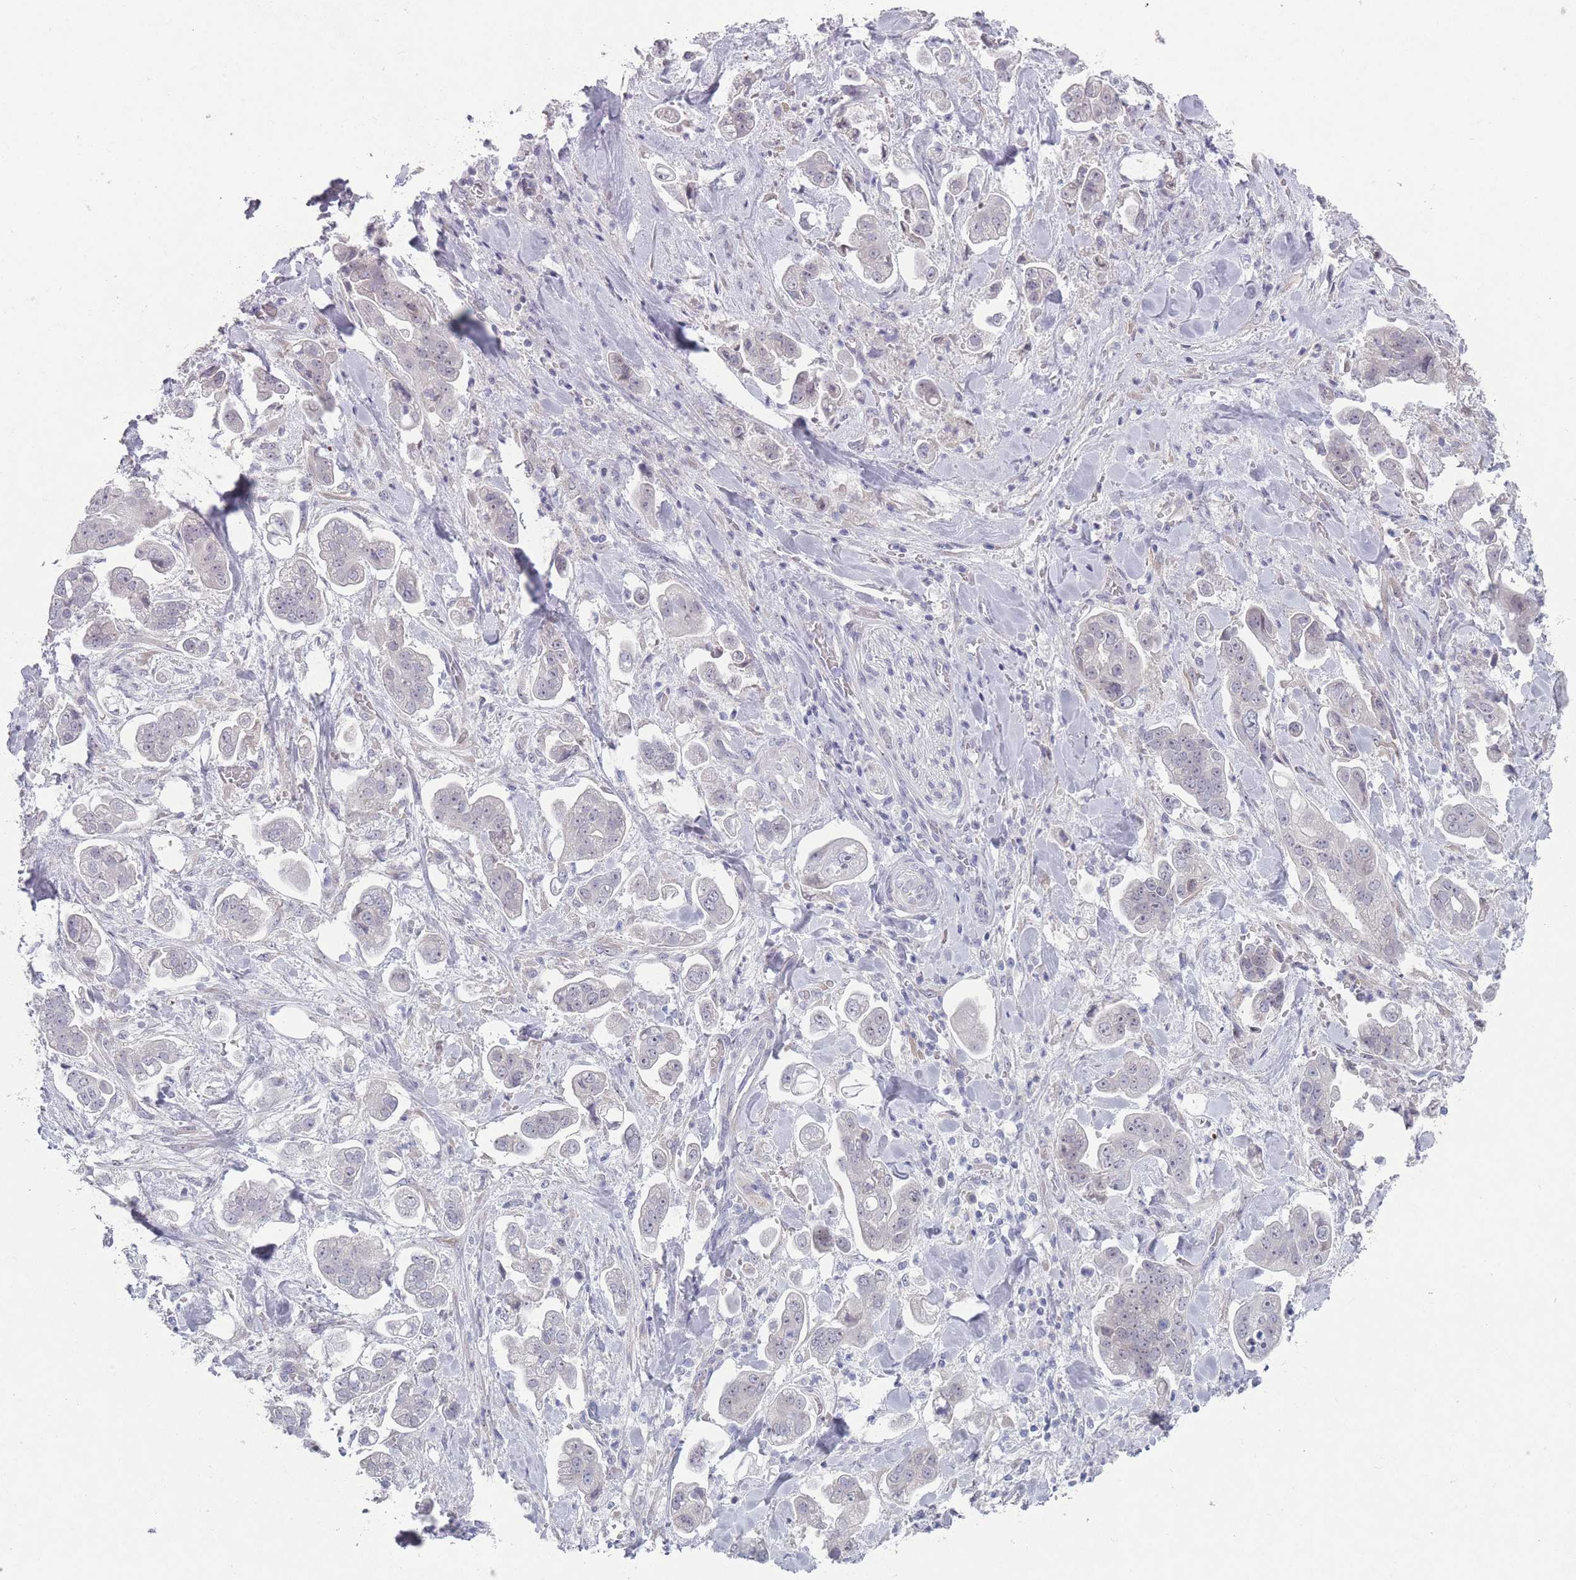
{"staining": {"intensity": "negative", "quantity": "none", "location": "none"}, "tissue": "stomach cancer", "cell_type": "Tumor cells", "image_type": "cancer", "snomed": [{"axis": "morphology", "description": "Adenocarcinoma, NOS"}, {"axis": "topography", "description": "Stomach"}], "caption": "Human stomach cancer (adenocarcinoma) stained for a protein using immunohistochemistry exhibits no positivity in tumor cells.", "gene": "PAIP2B", "patient": {"sex": "male", "age": 62}}